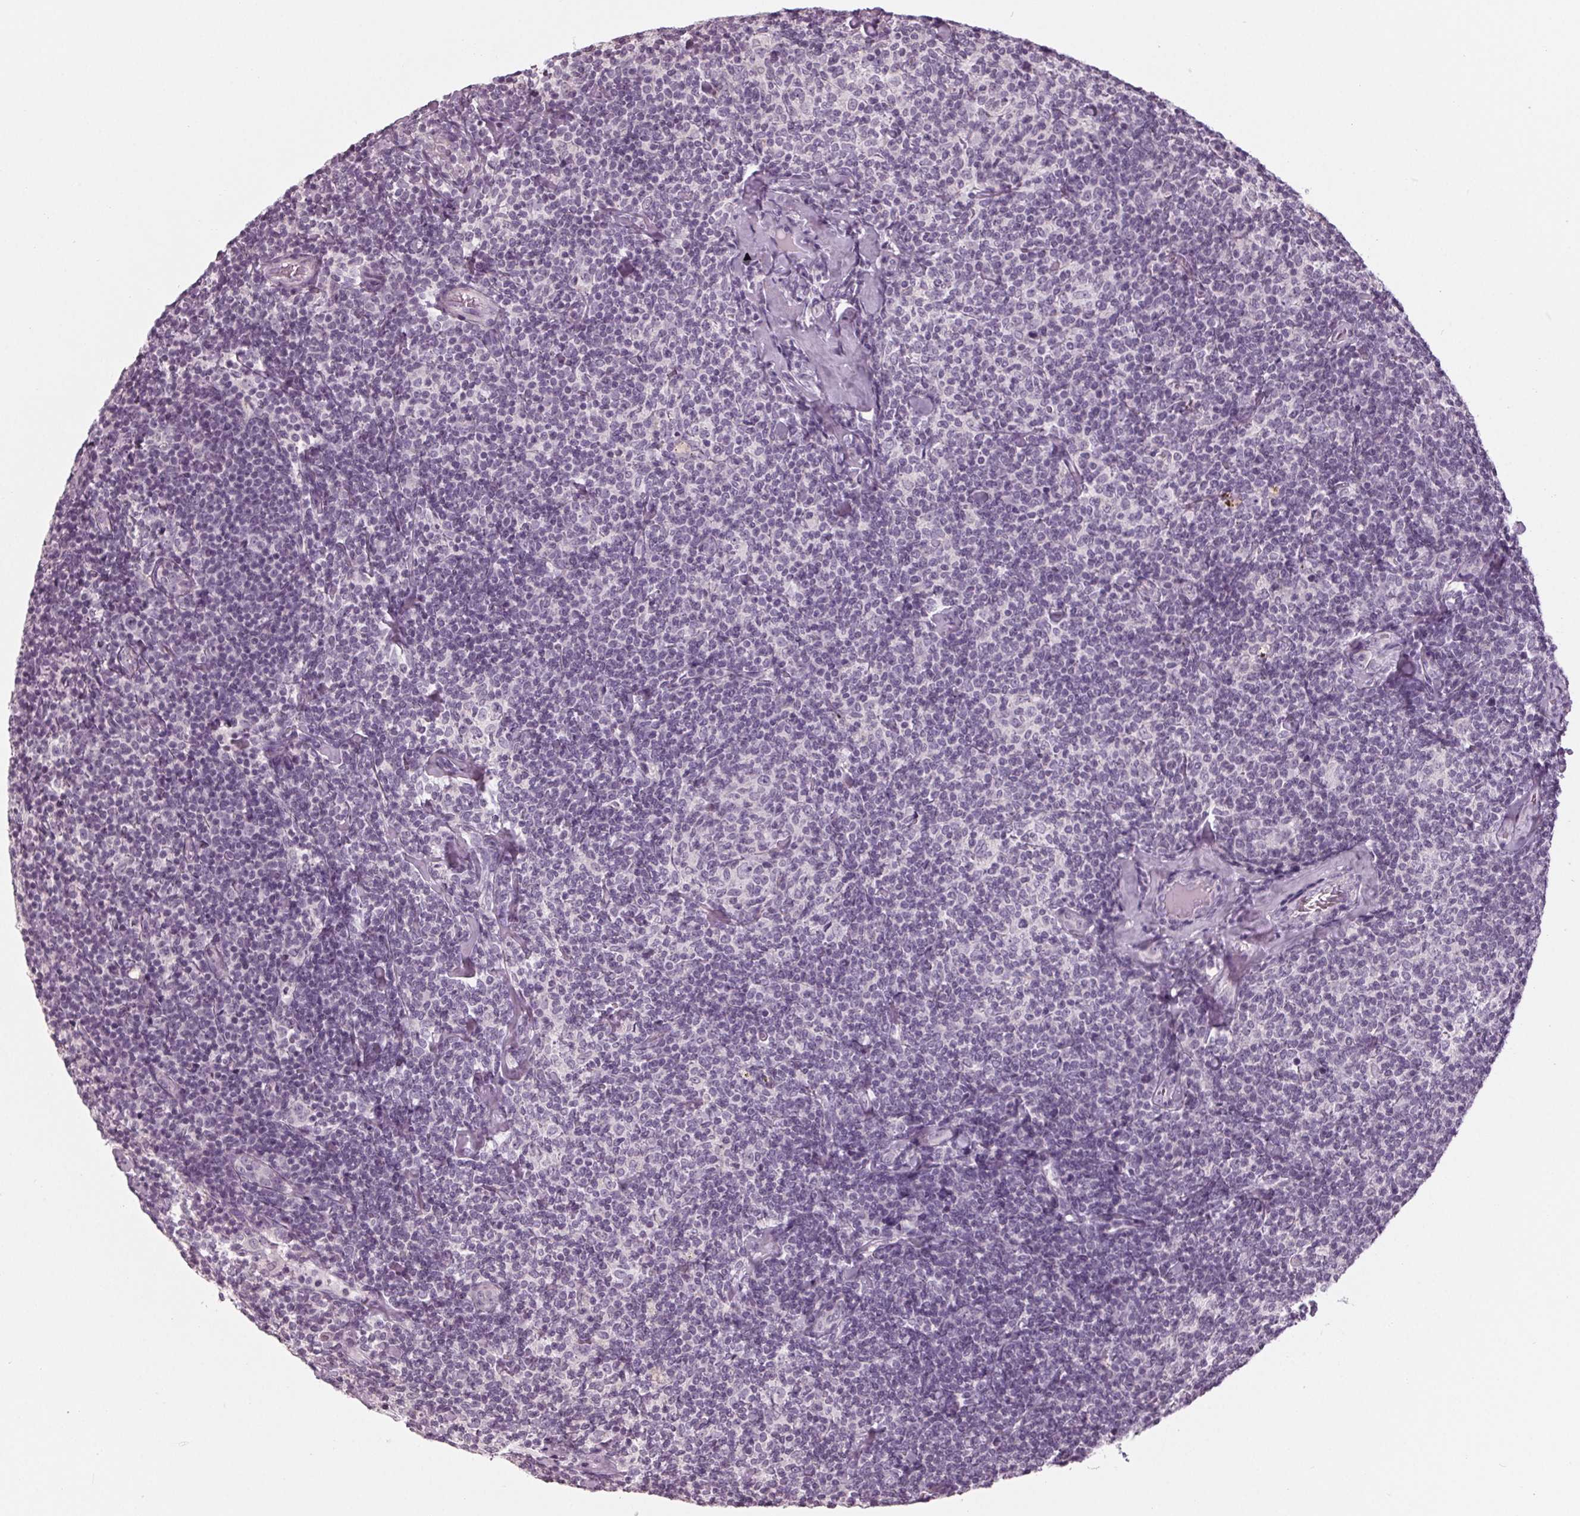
{"staining": {"intensity": "negative", "quantity": "none", "location": "none"}, "tissue": "lymphoma", "cell_type": "Tumor cells", "image_type": "cancer", "snomed": [{"axis": "morphology", "description": "Malignant lymphoma, non-Hodgkin's type, Low grade"}, {"axis": "topography", "description": "Lymph node"}], "caption": "A photomicrograph of human low-grade malignant lymphoma, non-Hodgkin's type is negative for staining in tumor cells.", "gene": "TNNC2", "patient": {"sex": "female", "age": 56}}